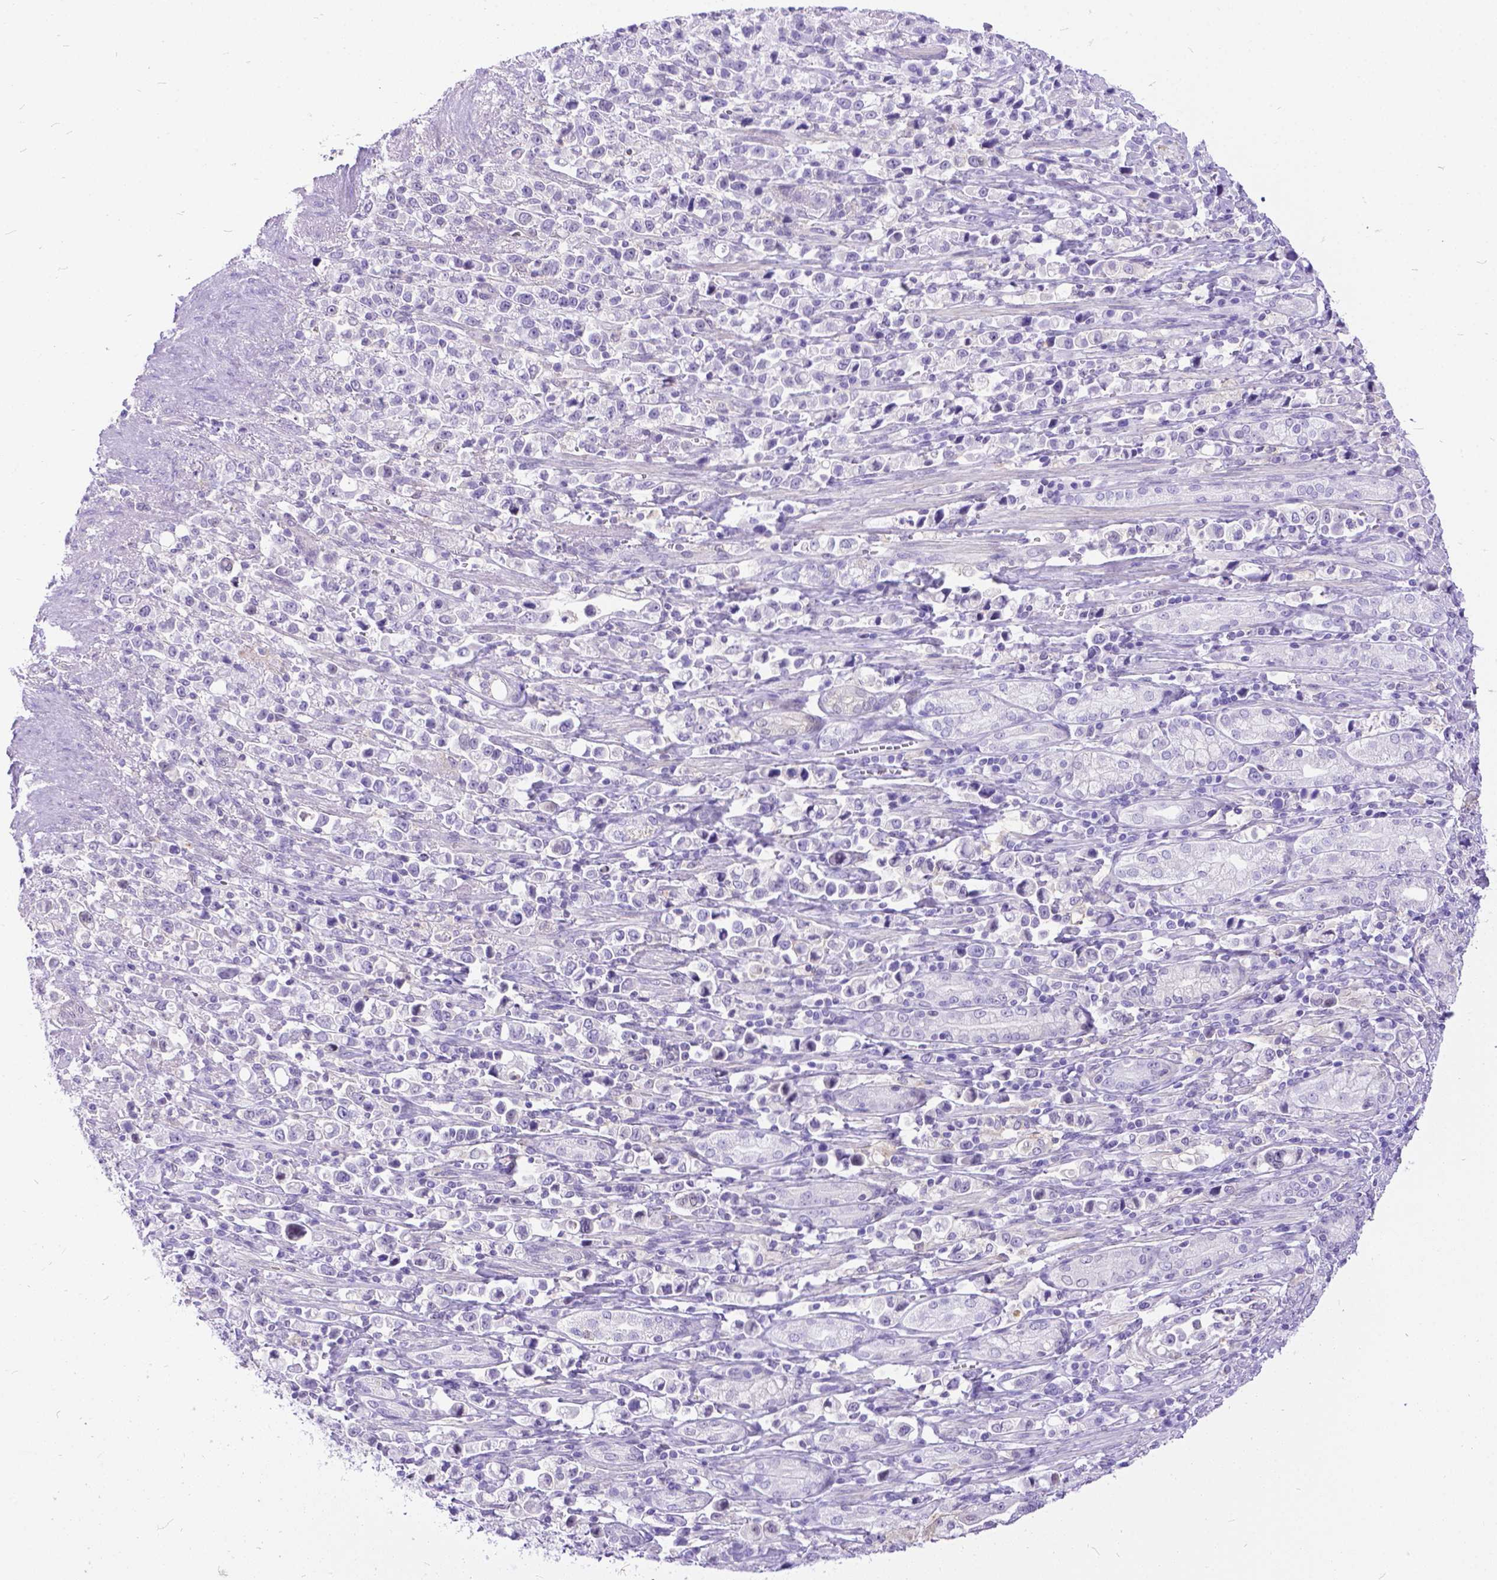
{"staining": {"intensity": "negative", "quantity": "none", "location": "none"}, "tissue": "stomach cancer", "cell_type": "Tumor cells", "image_type": "cancer", "snomed": [{"axis": "morphology", "description": "Adenocarcinoma, NOS"}, {"axis": "topography", "description": "Stomach"}], "caption": "High power microscopy histopathology image of an IHC micrograph of stomach cancer (adenocarcinoma), revealing no significant positivity in tumor cells.", "gene": "TMEM169", "patient": {"sex": "male", "age": 63}}